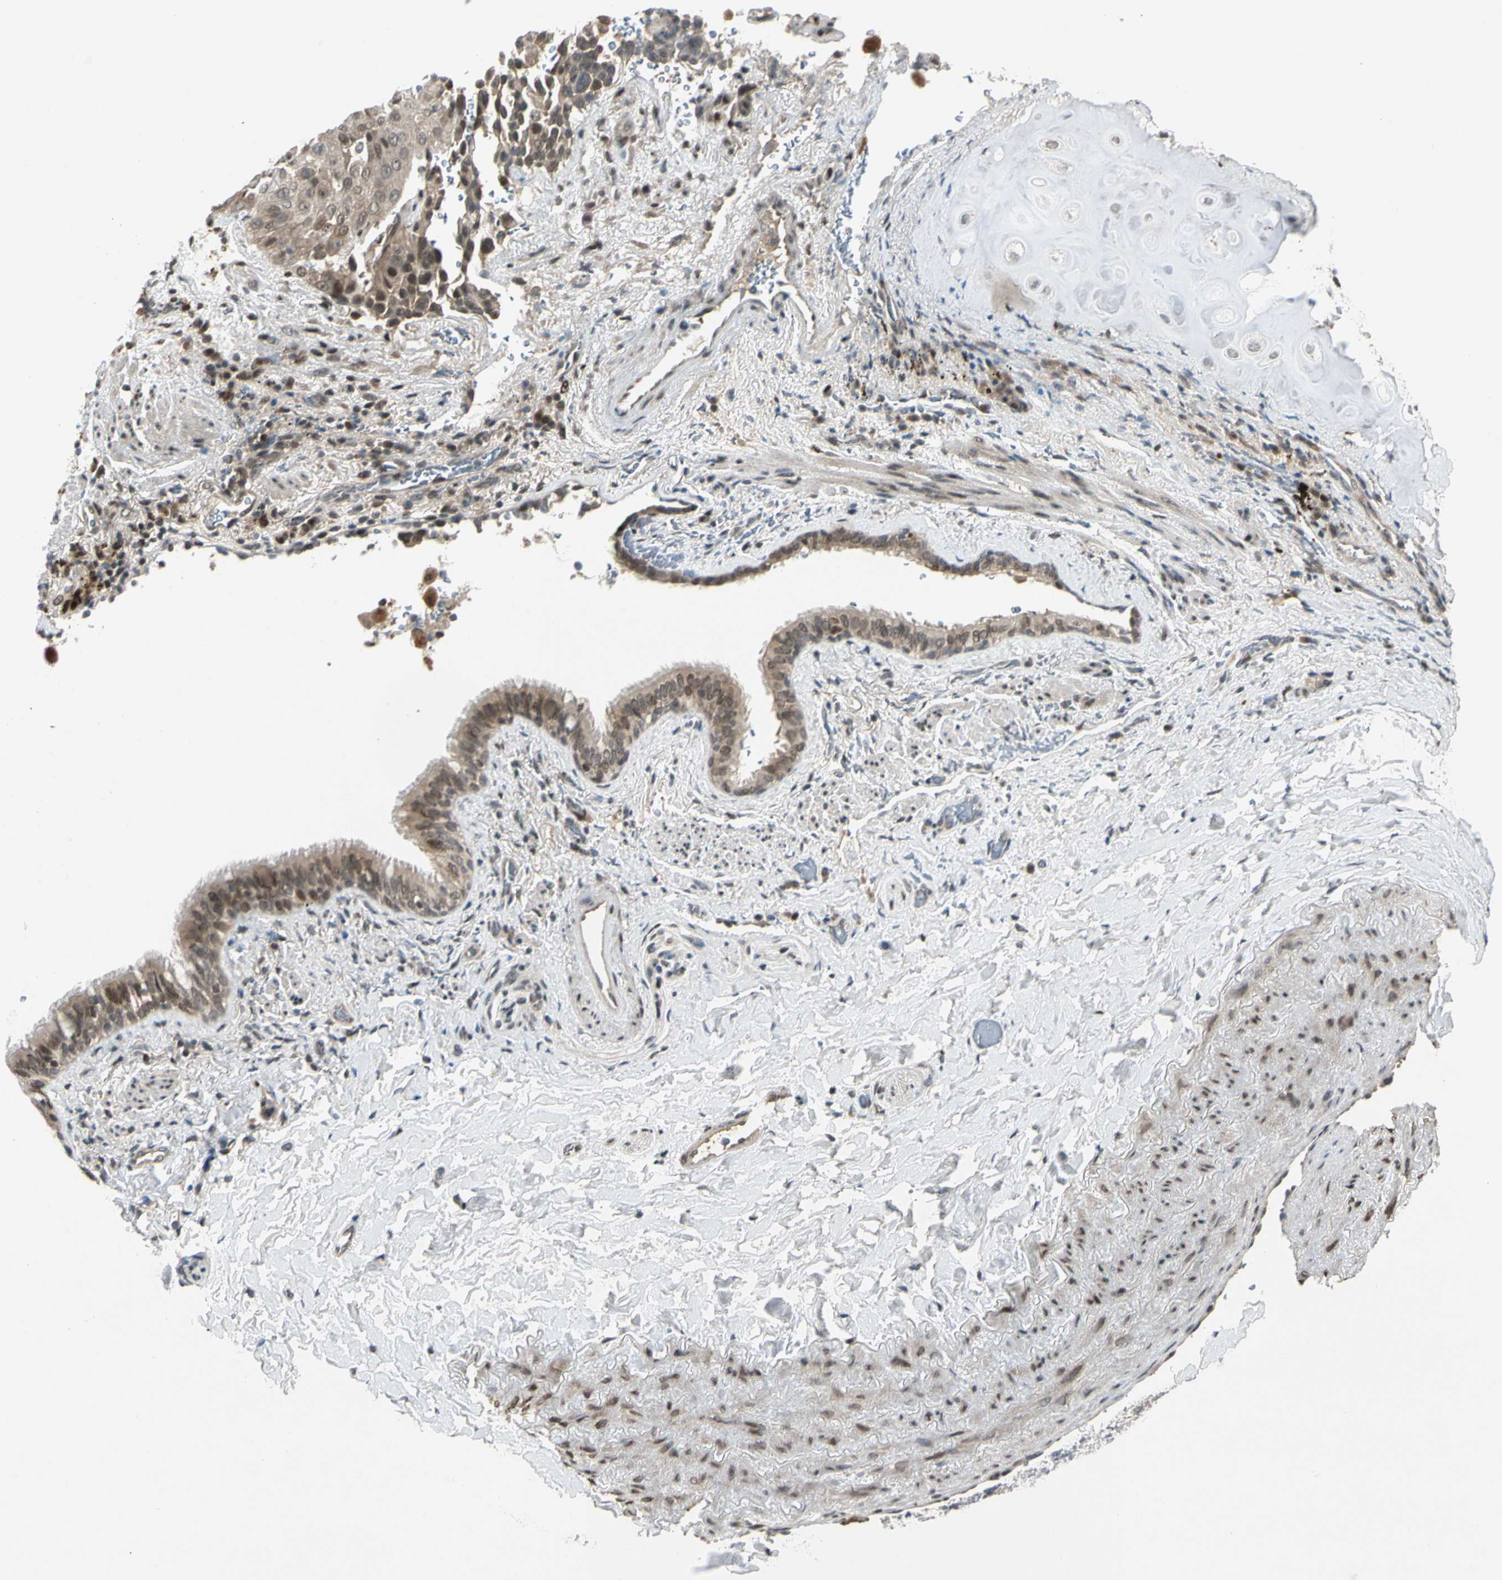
{"staining": {"intensity": "moderate", "quantity": ">75%", "location": "cytoplasmic/membranous,nuclear"}, "tissue": "lung cancer", "cell_type": "Tumor cells", "image_type": "cancer", "snomed": [{"axis": "morphology", "description": "Squamous cell carcinoma, NOS"}, {"axis": "topography", "description": "Lung"}], "caption": "DAB immunohistochemical staining of squamous cell carcinoma (lung) exhibits moderate cytoplasmic/membranous and nuclear protein staining in about >75% of tumor cells.", "gene": "GTF3A", "patient": {"sex": "male", "age": 54}}